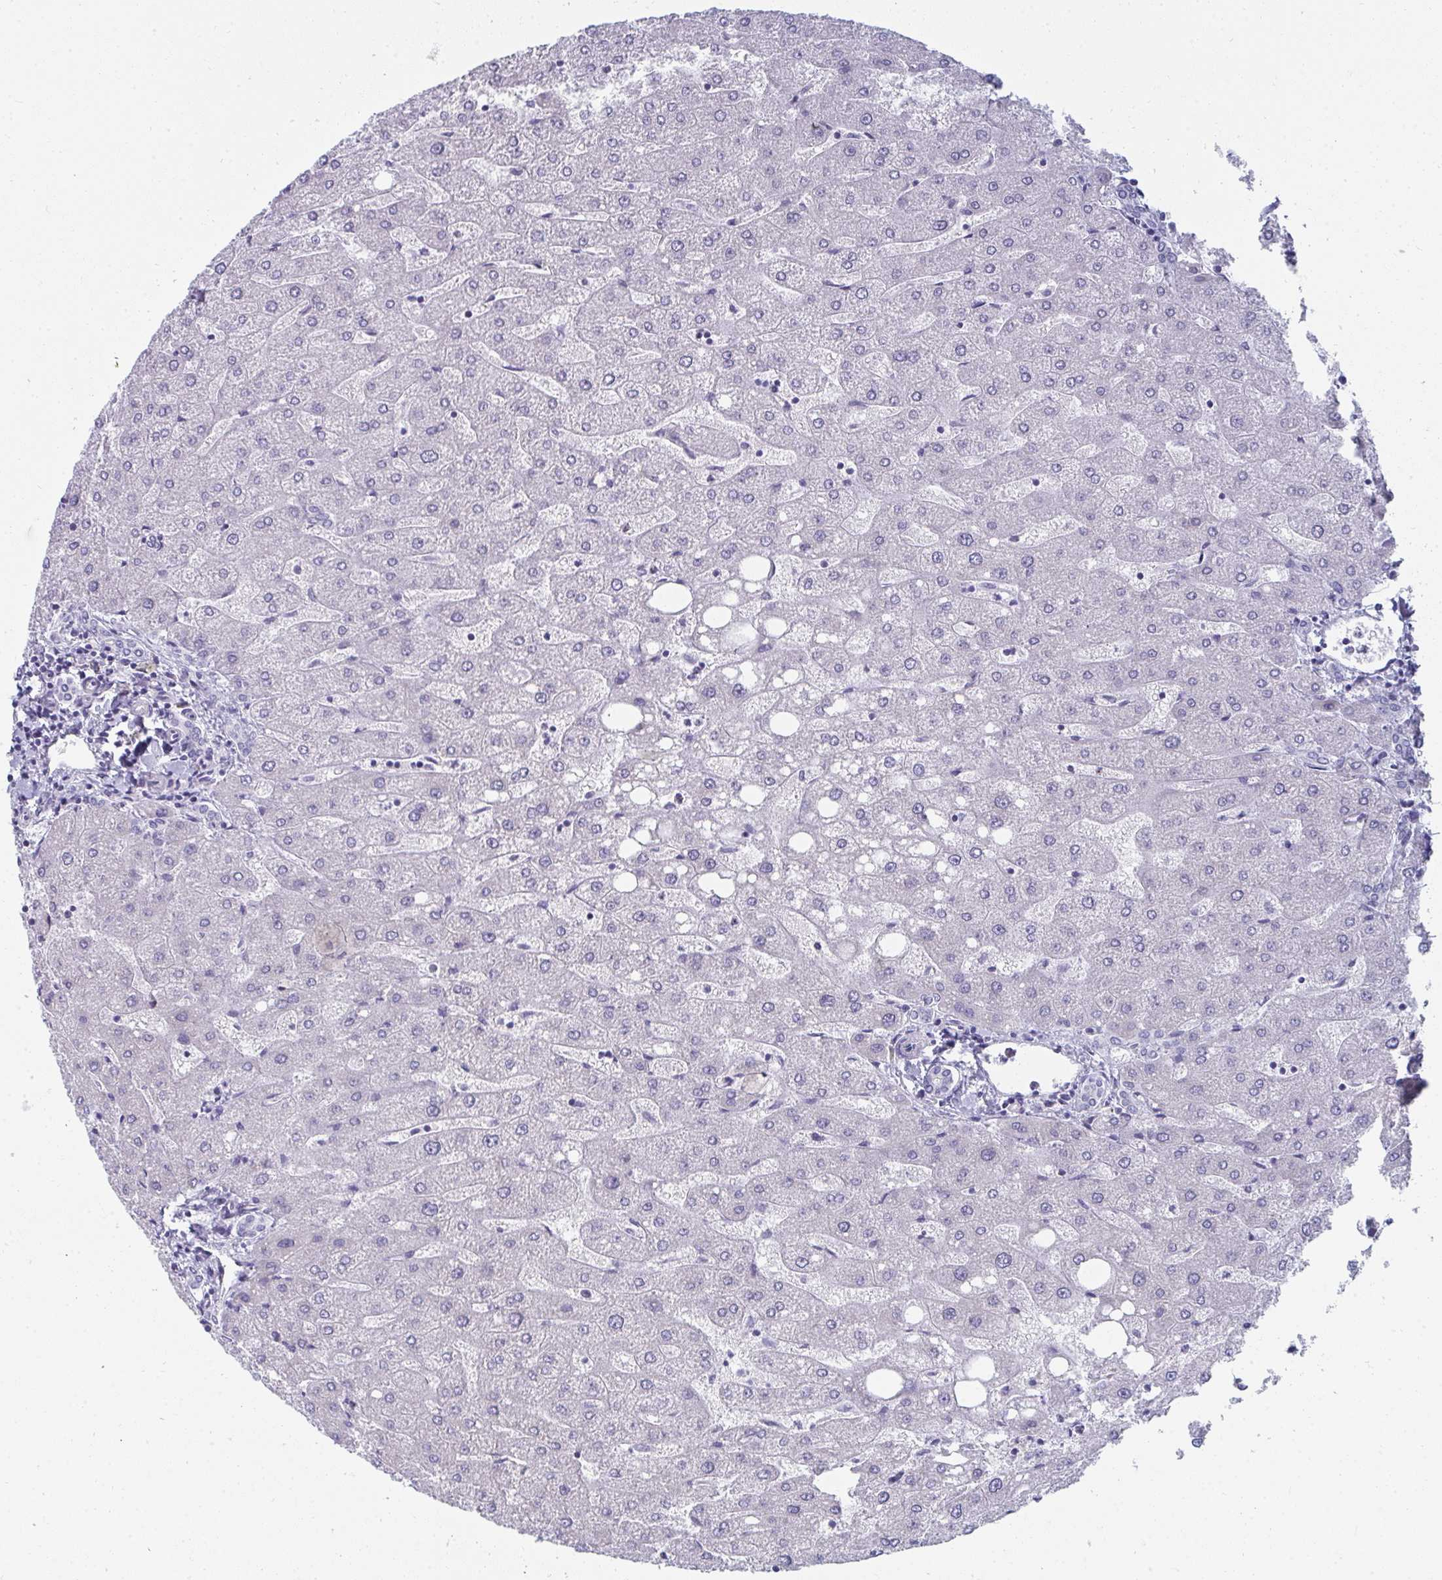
{"staining": {"intensity": "negative", "quantity": "none", "location": "none"}, "tissue": "liver", "cell_type": "Cholangiocytes", "image_type": "normal", "snomed": [{"axis": "morphology", "description": "Normal tissue, NOS"}, {"axis": "topography", "description": "Liver"}], "caption": "DAB immunohistochemical staining of benign liver demonstrates no significant staining in cholangiocytes.", "gene": "SHROOM1", "patient": {"sex": "male", "age": 67}}